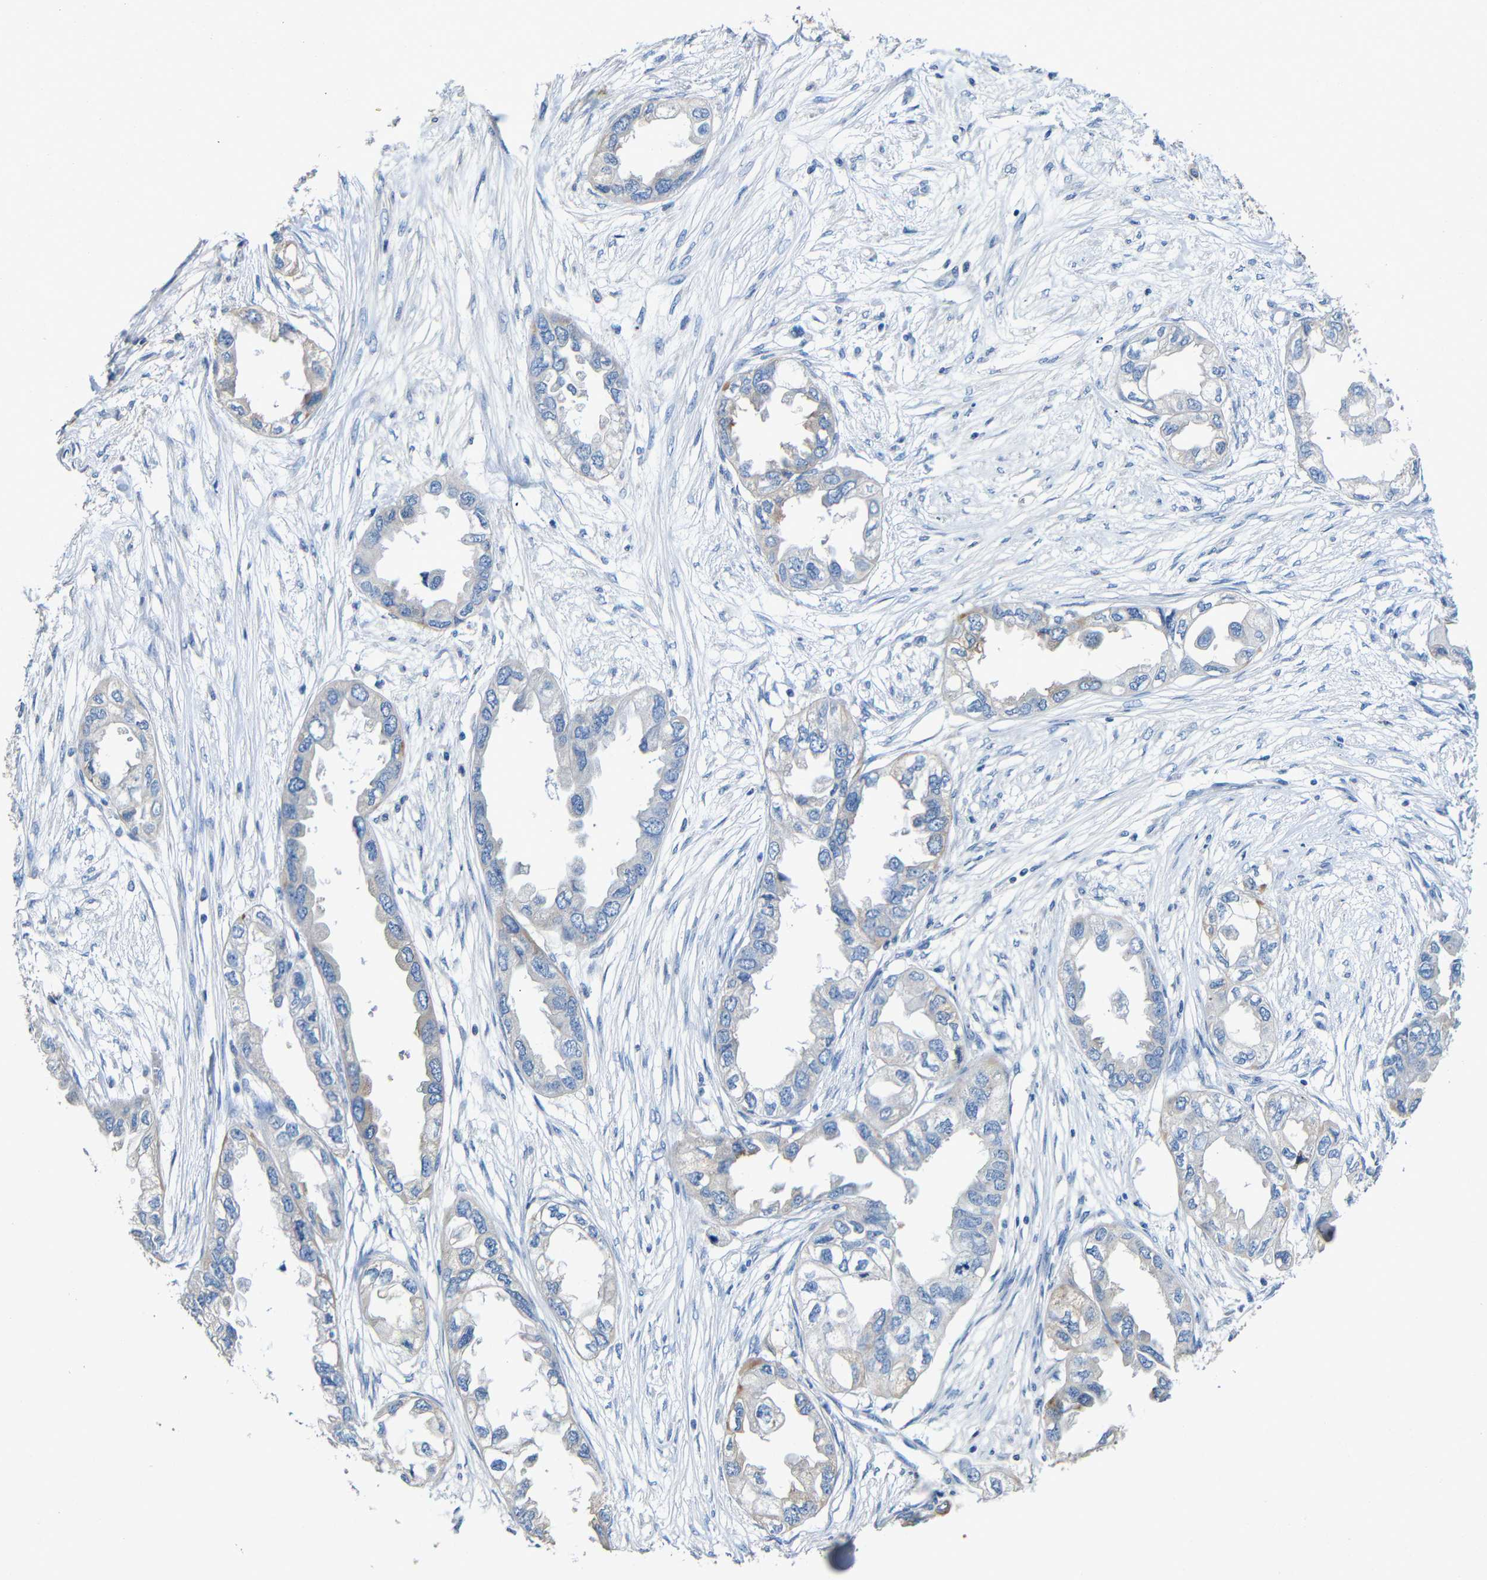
{"staining": {"intensity": "weak", "quantity": "<25%", "location": "cytoplasmic/membranous"}, "tissue": "endometrial cancer", "cell_type": "Tumor cells", "image_type": "cancer", "snomed": [{"axis": "morphology", "description": "Adenocarcinoma, NOS"}, {"axis": "topography", "description": "Endometrium"}], "caption": "Histopathology image shows no significant protein staining in tumor cells of endometrial cancer.", "gene": "ACKR2", "patient": {"sex": "female", "age": 67}}